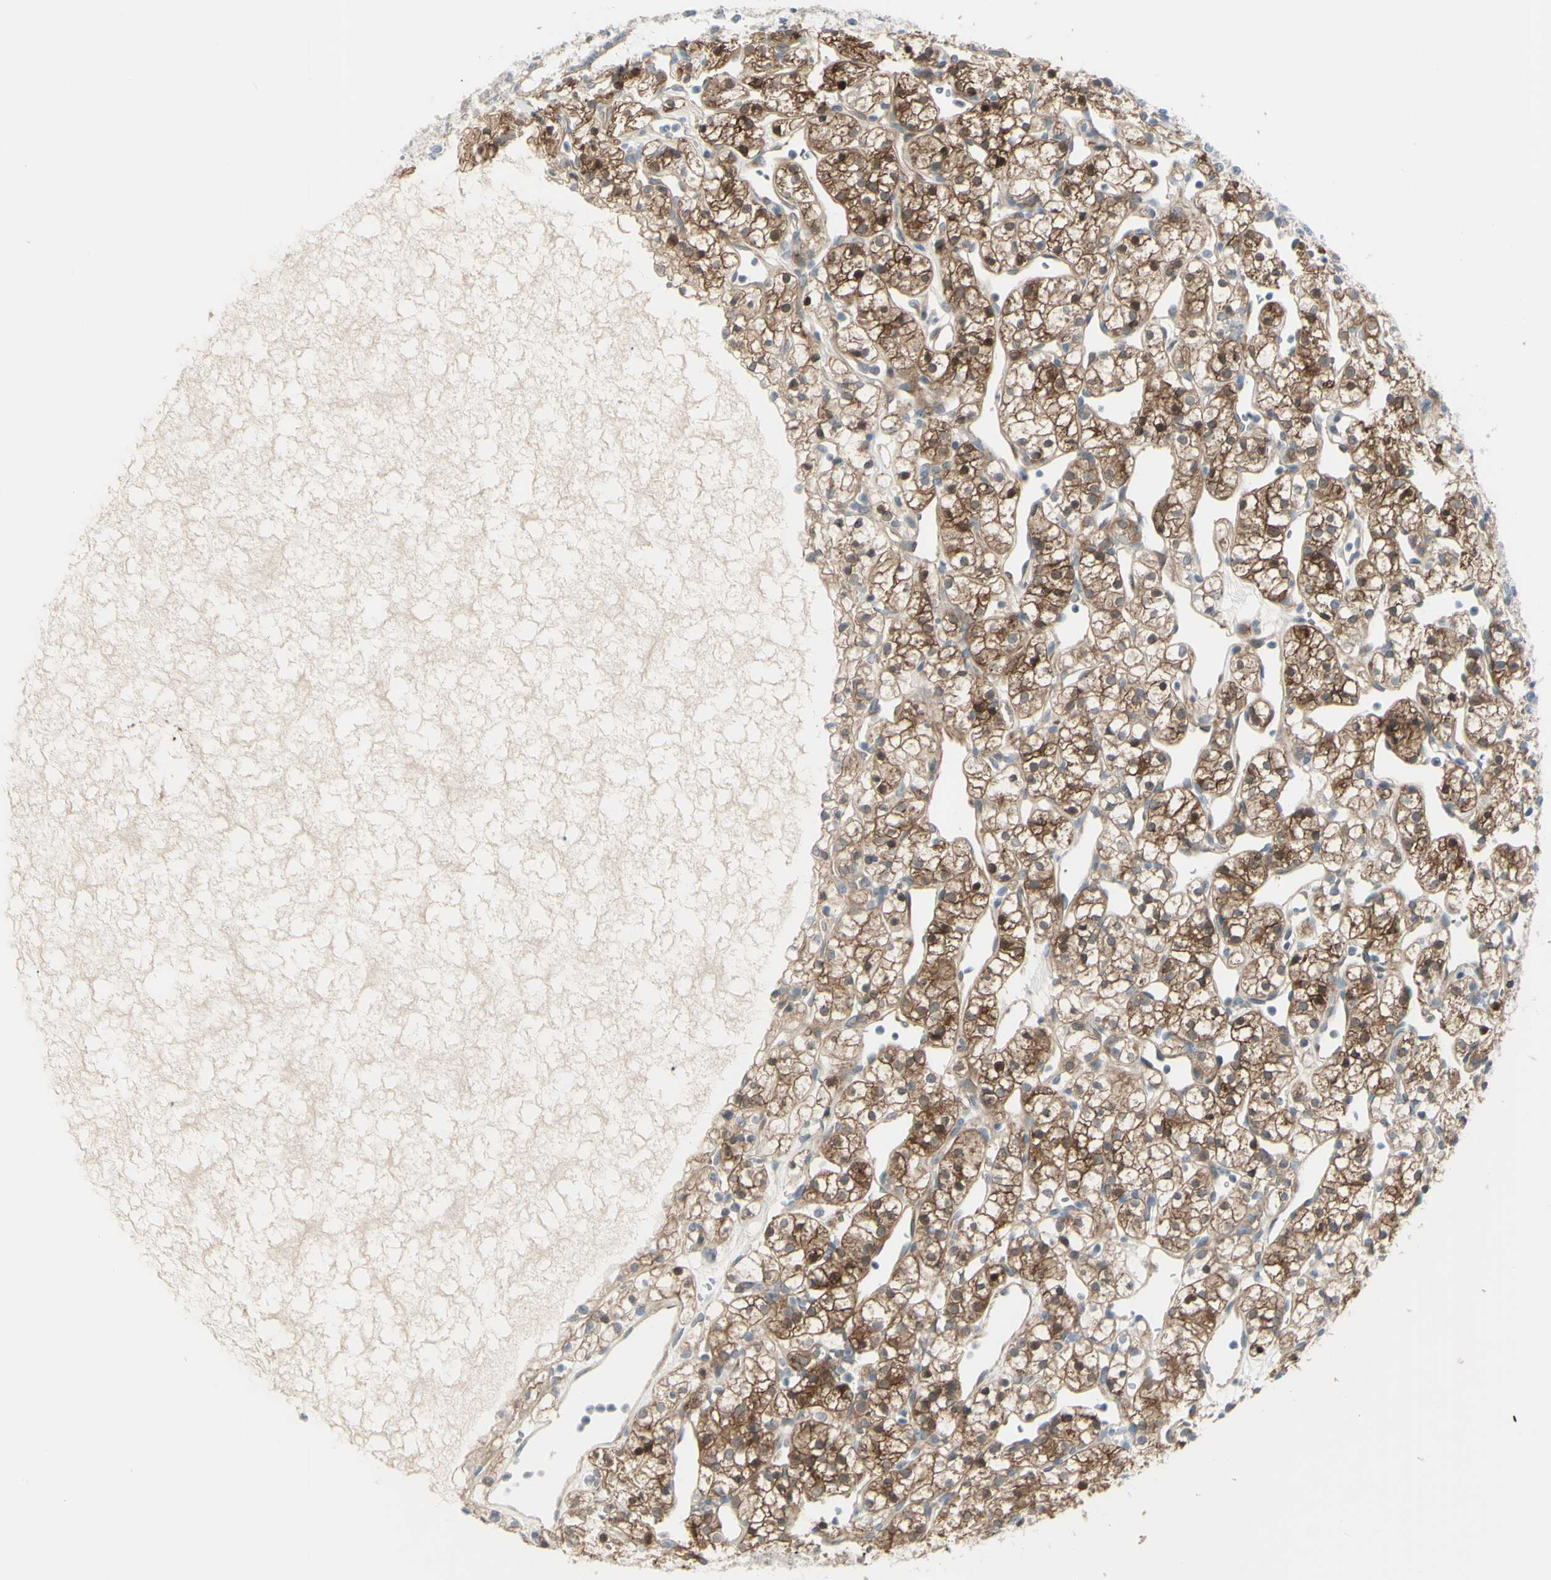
{"staining": {"intensity": "strong", "quantity": ">75%", "location": "cytoplasmic/membranous,nuclear"}, "tissue": "renal cancer", "cell_type": "Tumor cells", "image_type": "cancer", "snomed": [{"axis": "morphology", "description": "Adenocarcinoma, NOS"}, {"axis": "topography", "description": "Kidney"}], "caption": "This photomicrograph shows immunohistochemistry staining of renal adenocarcinoma, with high strong cytoplasmic/membranous and nuclear expression in about >75% of tumor cells.", "gene": "LRRK1", "patient": {"sex": "female", "age": 60}}